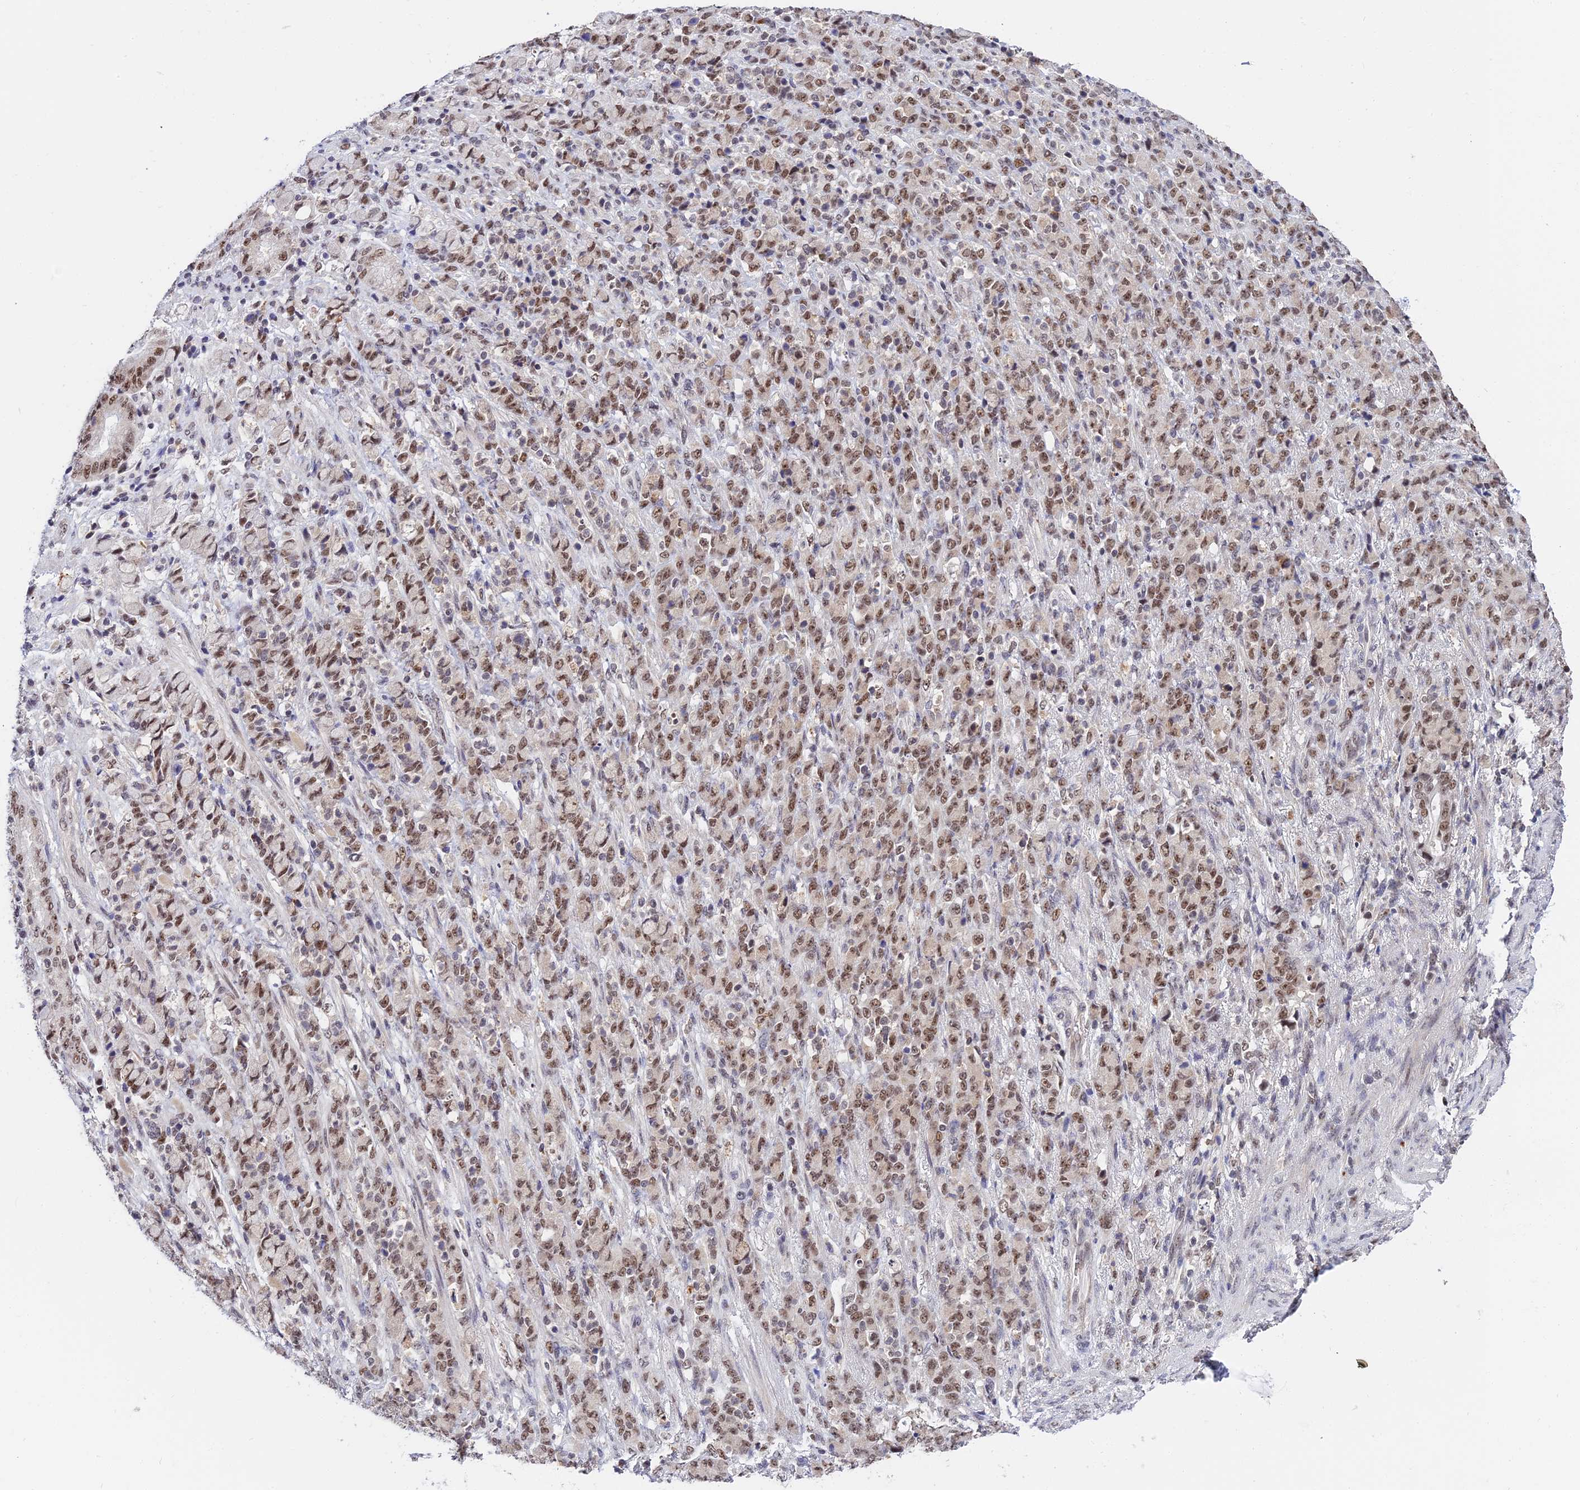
{"staining": {"intensity": "moderate", "quantity": ">75%", "location": "nuclear"}, "tissue": "stomach cancer", "cell_type": "Tumor cells", "image_type": "cancer", "snomed": [{"axis": "morphology", "description": "Normal tissue, NOS"}, {"axis": "morphology", "description": "Adenocarcinoma, NOS"}, {"axis": "topography", "description": "Stomach"}], "caption": "An immunohistochemistry (IHC) image of neoplastic tissue is shown. Protein staining in brown highlights moderate nuclear positivity in stomach cancer within tumor cells.", "gene": "EXOSC3", "patient": {"sex": "female", "age": 79}}